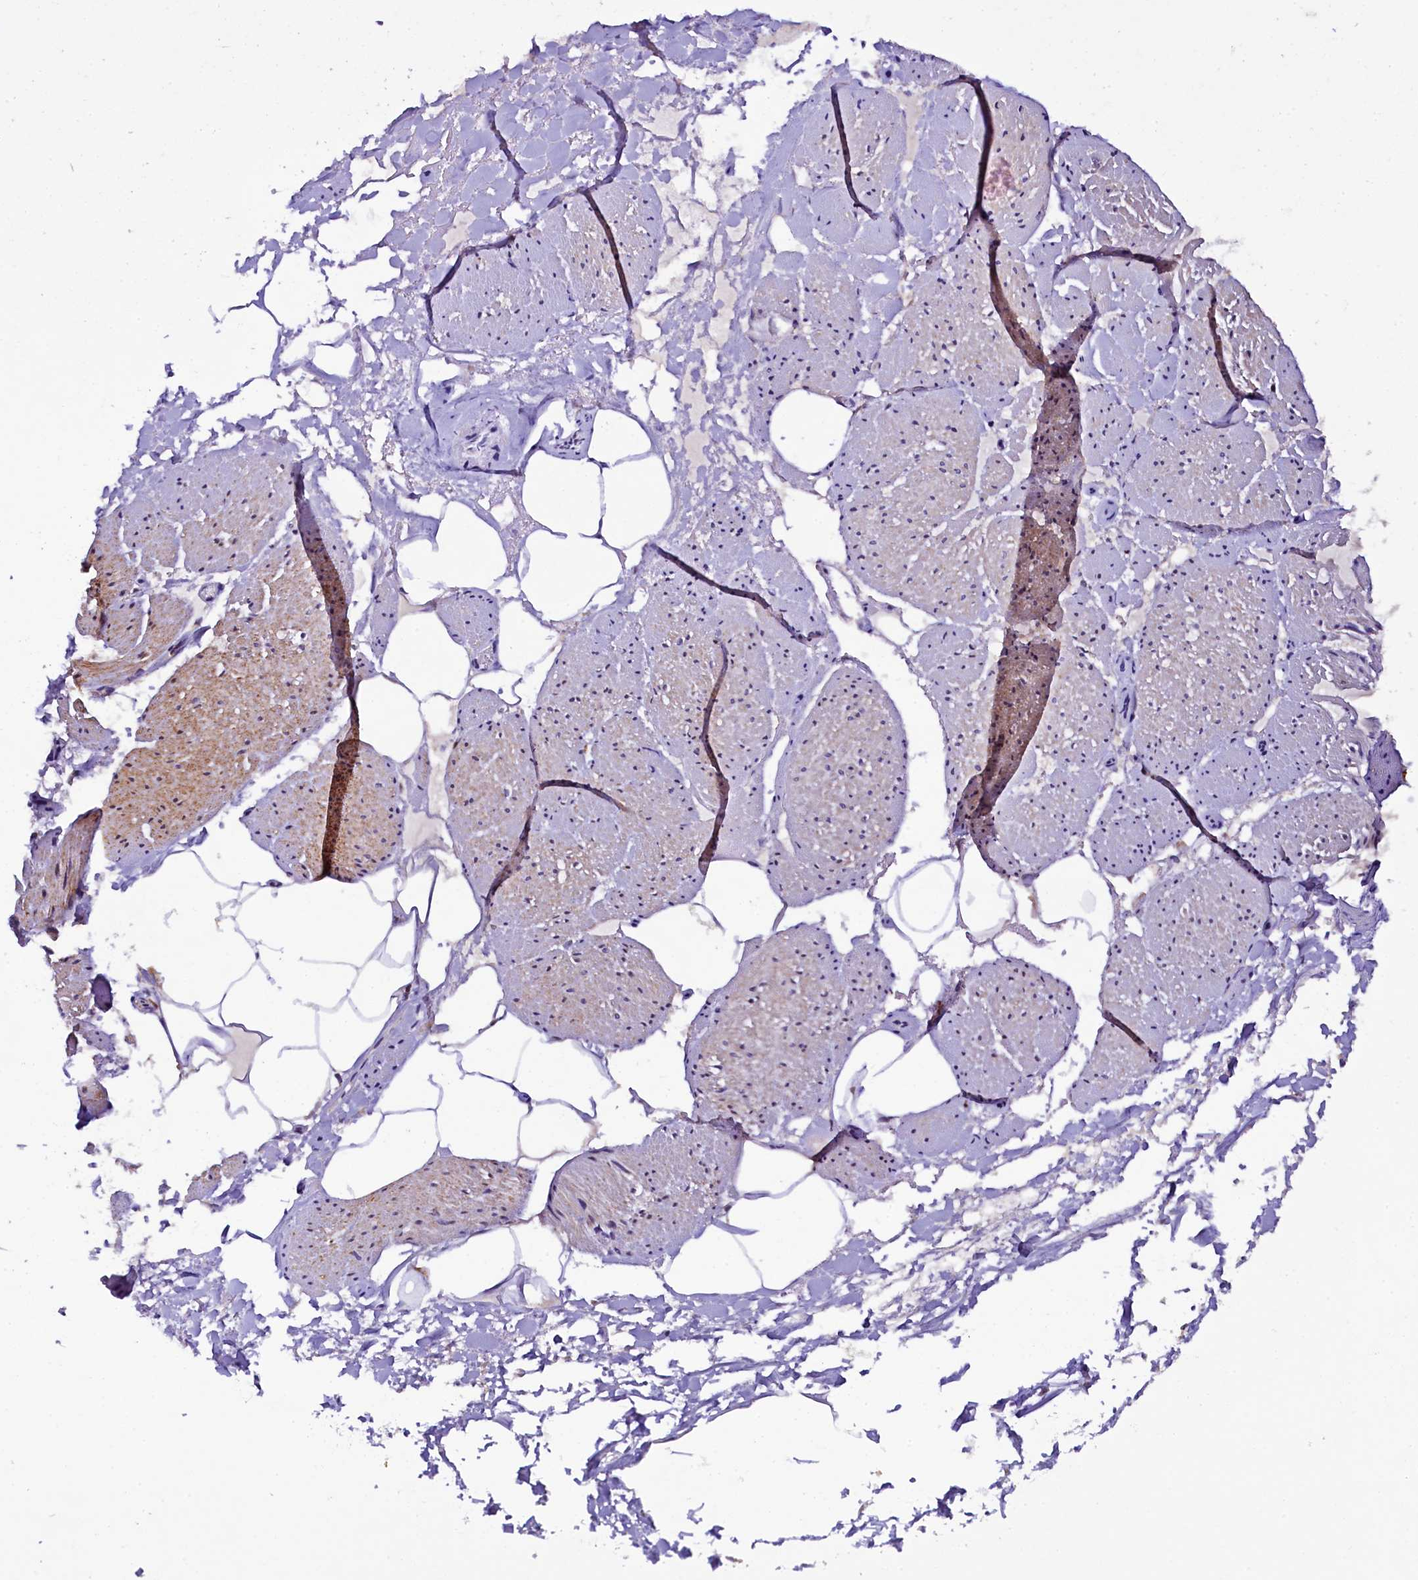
{"staining": {"intensity": "moderate", "quantity": "25%-75%", "location": "cytoplasmic/membranous"}, "tissue": "adipose tissue", "cell_type": "Adipocytes", "image_type": "normal", "snomed": [{"axis": "morphology", "description": "Normal tissue, NOS"}, {"axis": "morphology", "description": "Adenocarcinoma, Low grade"}, {"axis": "topography", "description": "Prostate"}, {"axis": "topography", "description": "Peripheral nerve tissue"}], "caption": "Brown immunohistochemical staining in normal human adipose tissue reveals moderate cytoplasmic/membranous positivity in approximately 25%-75% of adipocytes.", "gene": "KLC2", "patient": {"sex": "male", "age": 63}}